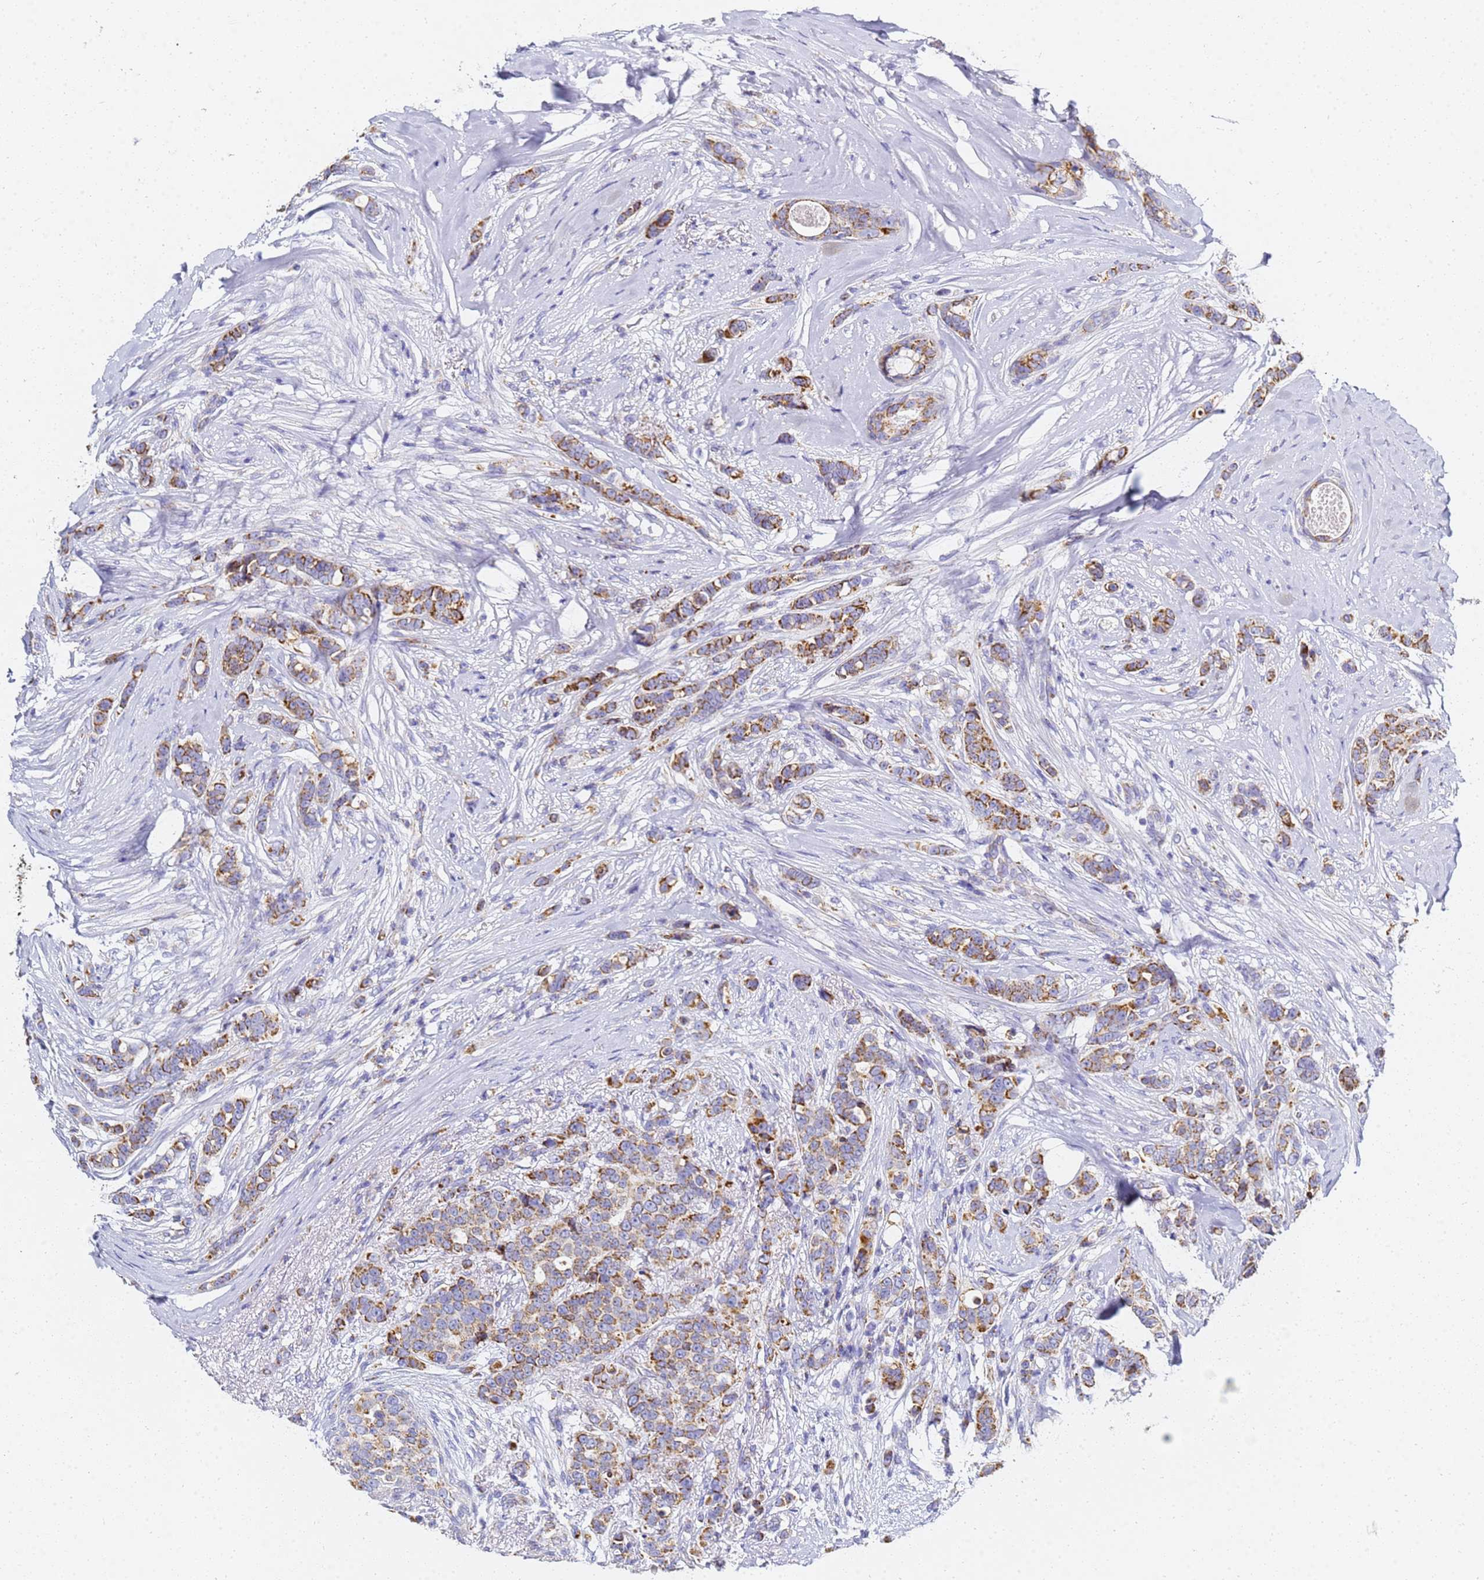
{"staining": {"intensity": "moderate", "quantity": ">75%", "location": "cytoplasmic/membranous"}, "tissue": "breast cancer", "cell_type": "Tumor cells", "image_type": "cancer", "snomed": [{"axis": "morphology", "description": "Lobular carcinoma"}, {"axis": "topography", "description": "Breast"}], "caption": "Protein positivity by IHC reveals moderate cytoplasmic/membranous staining in about >75% of tumor cells in breast cancer.", "gene": "CNIH4", "patient": {"sex": "female", "age": 51}}